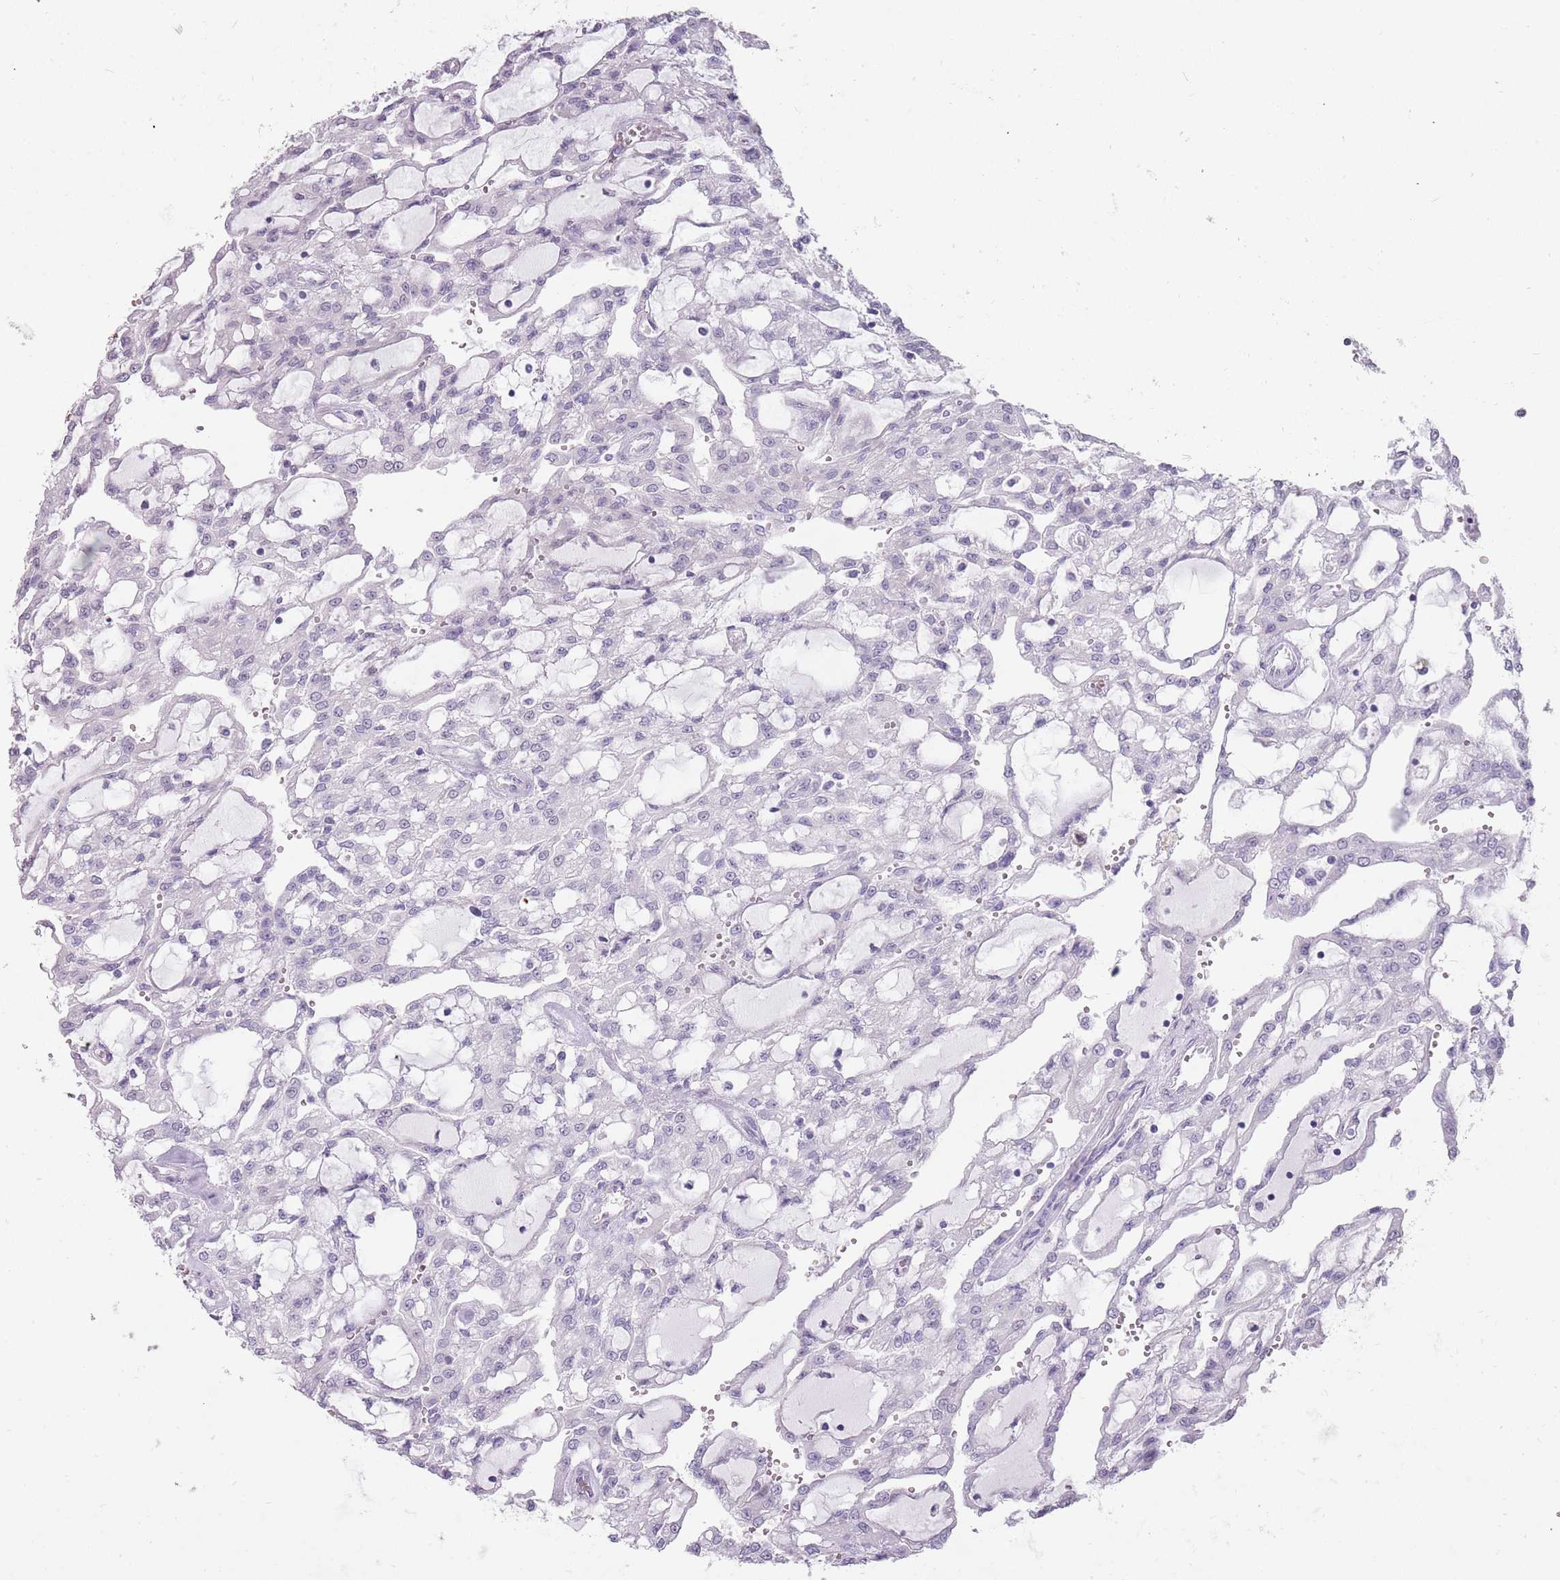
{"staining": {"intensity": "negative", "quantity": "none", "location": "none"}, "tissue": "renal cancer", "cell_type": "Tumor cells", "image_type": "cancer", "snomed": [{"axis": "morphology", "description": "Adenocarcinoma, NOS"}, {"axis": "topography", "description": "Kidney"}], "caption": "Adenocarcinoma (renal) was stained to show a protein in brown. There is no significant expression in tumor cells.", "gene": "DDX4", "patient": {"sex": "male", "age": 63}}